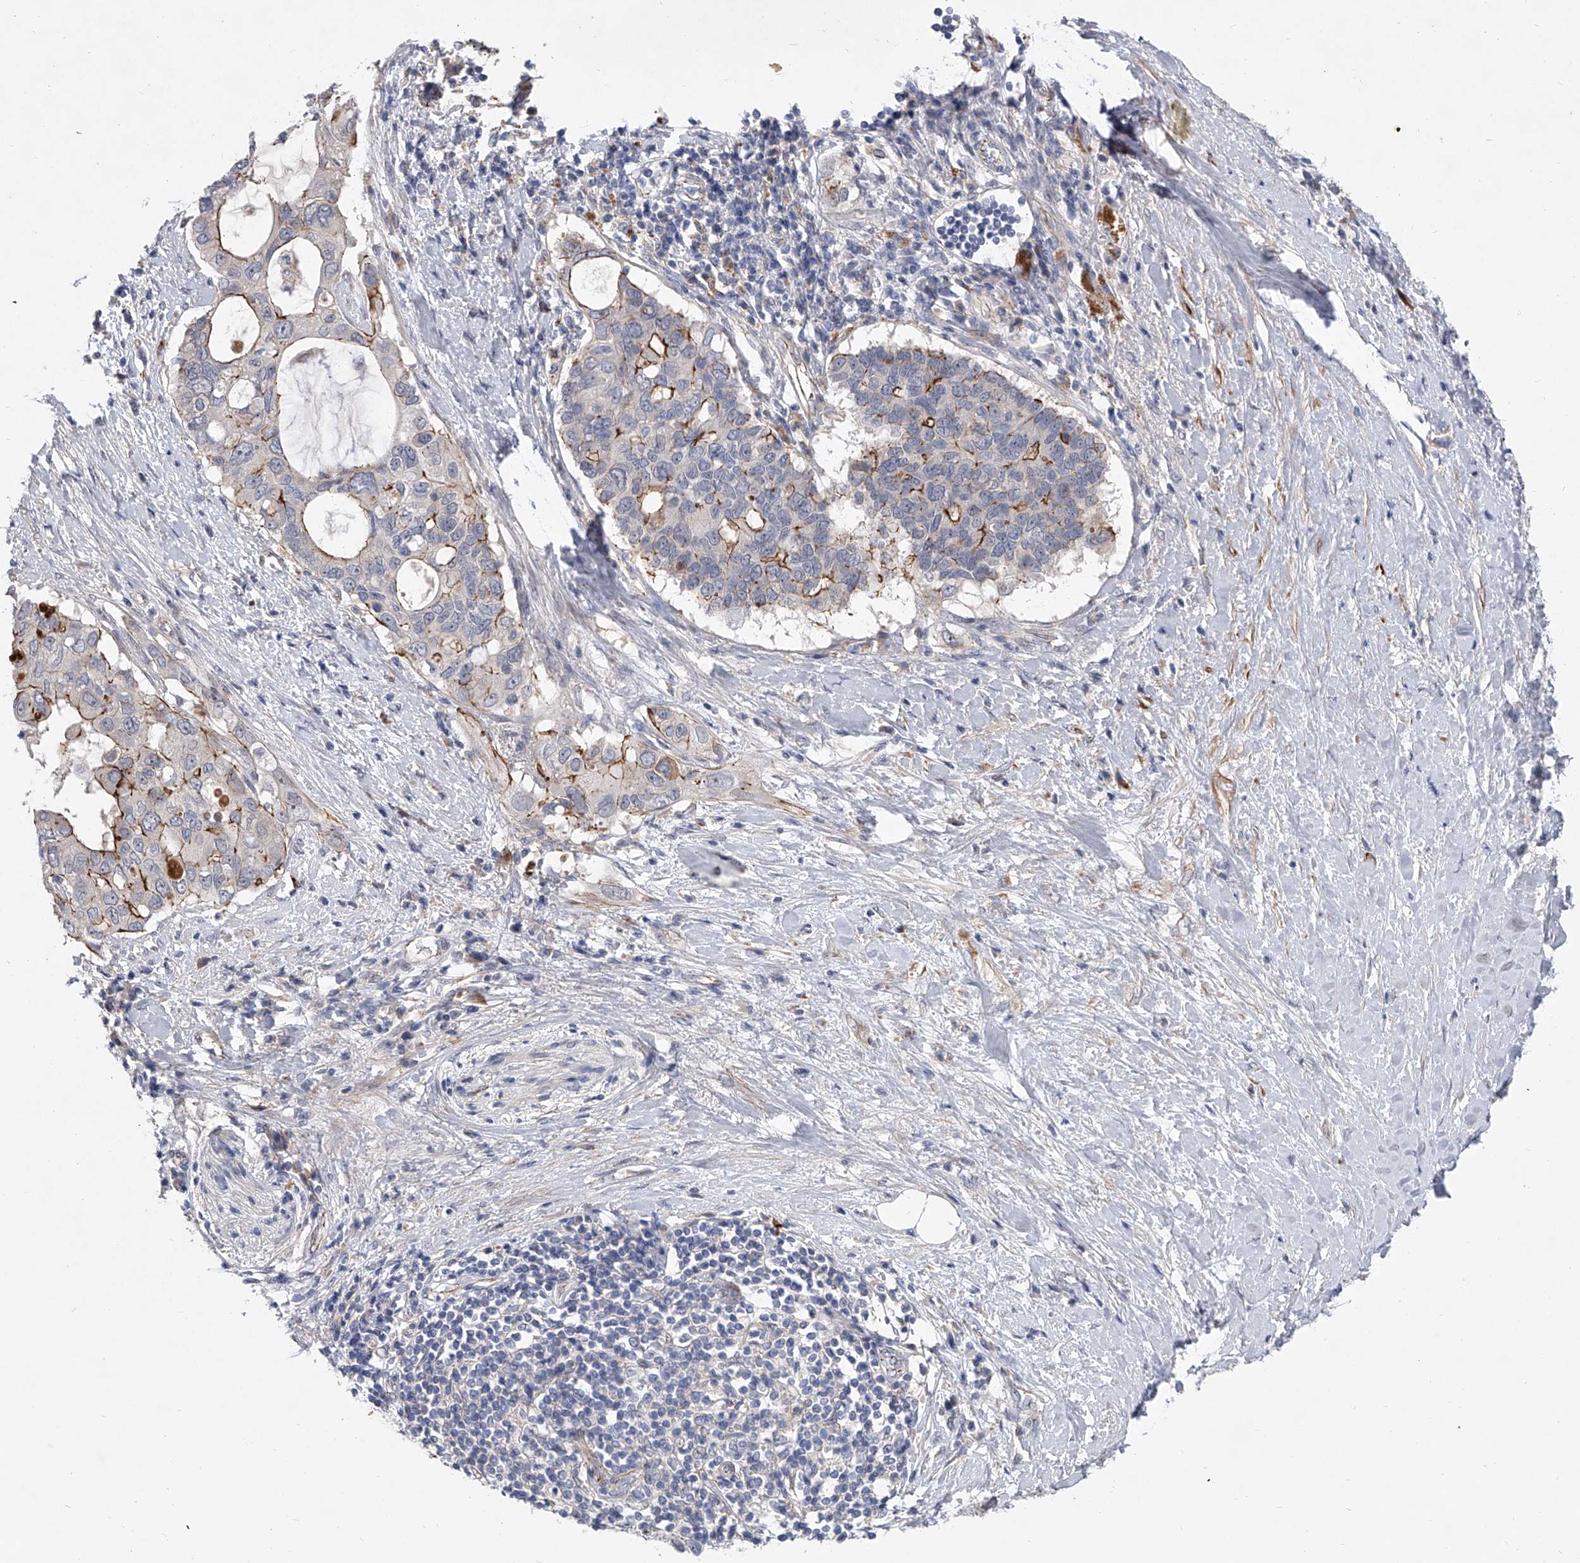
{"staining": {"intensity": "moderate", "quantity": "<25%", "location": "cytoplasmic/membranous"}, "tissue": "pancreatic cancer", "cell_type": "Tumor cells", "image_type": "cancer", "snomed": [{"axis": "morphology", "description": "Adenocarcinoma, NOS"}, {"axis": "topography", "description": "Pancreas"}], "caption": "DAB immunohistochemical staining of adenocarcinoma (pancreatic) displays moderate cytoplasmic/membranous protein expression in about <25% of tumor cells. (Stains: DAB (3,3'-diaminobenzidine) in brown, nuclei in blue, Microscopy: brightfield microscopy at high magnification).", "gene": "MINDY4", "patient": {"sex": "female", "age": 56}}